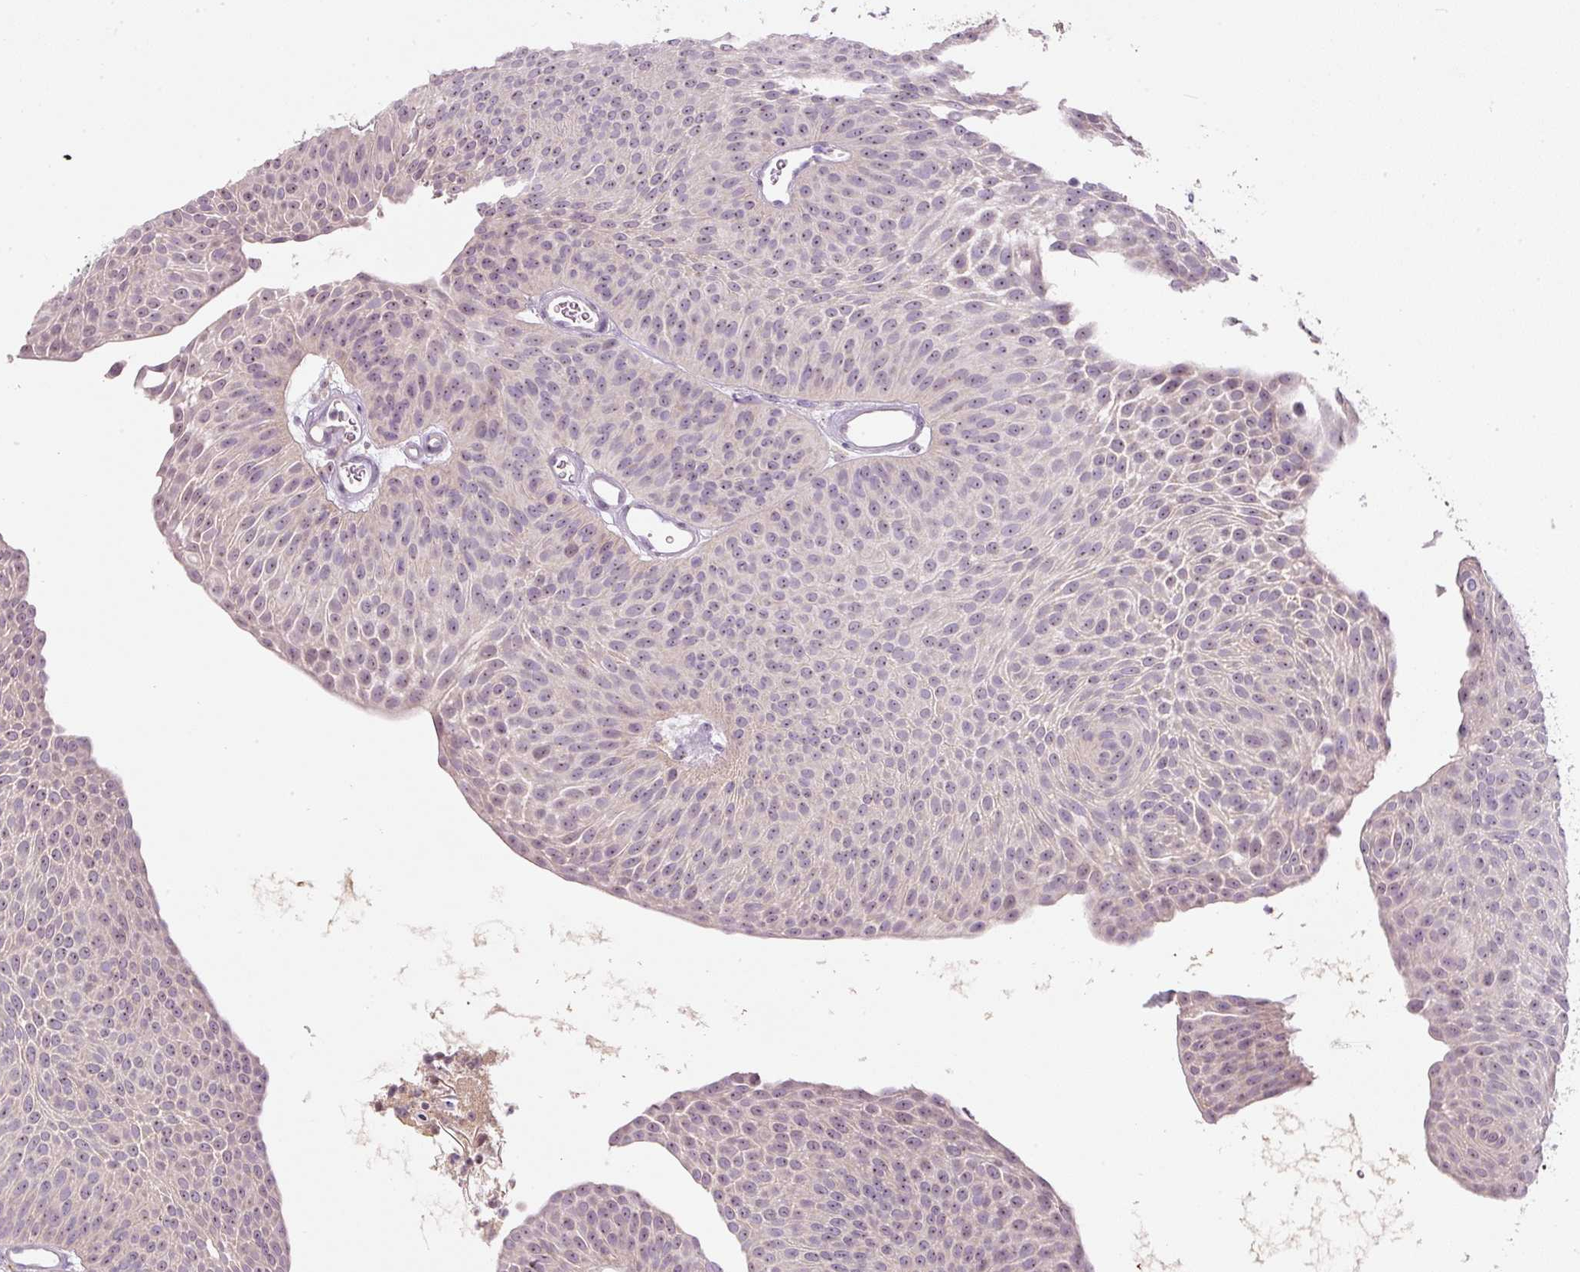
{"staining": {"intensity": "weak", "quantity": "25%-75%", "location": "nuclear"}, "tissue": "urothelial cancer", "cell_type": "Tumor cells", "image_type": "cancer", "snomed": [{"axis": "morphology", "description": "Urothelial carcinoma, Low grade"}, {"axis": "topography", "description": "Urinary bladder"}], "caption": "Immunohistochemical staining of human urothelial carcinoma (low-grade) shows low levels of weak nuclear protein staining in about 25%-75% of tumor cells. (Stains: DAB (3,3'-diaminobenzidine) in brown, nuclei in blue, Microscopy: brightfield microscopy at high magnification).", "gene": "TMEM37", "patient": {"sex": "female", "age": 60}}